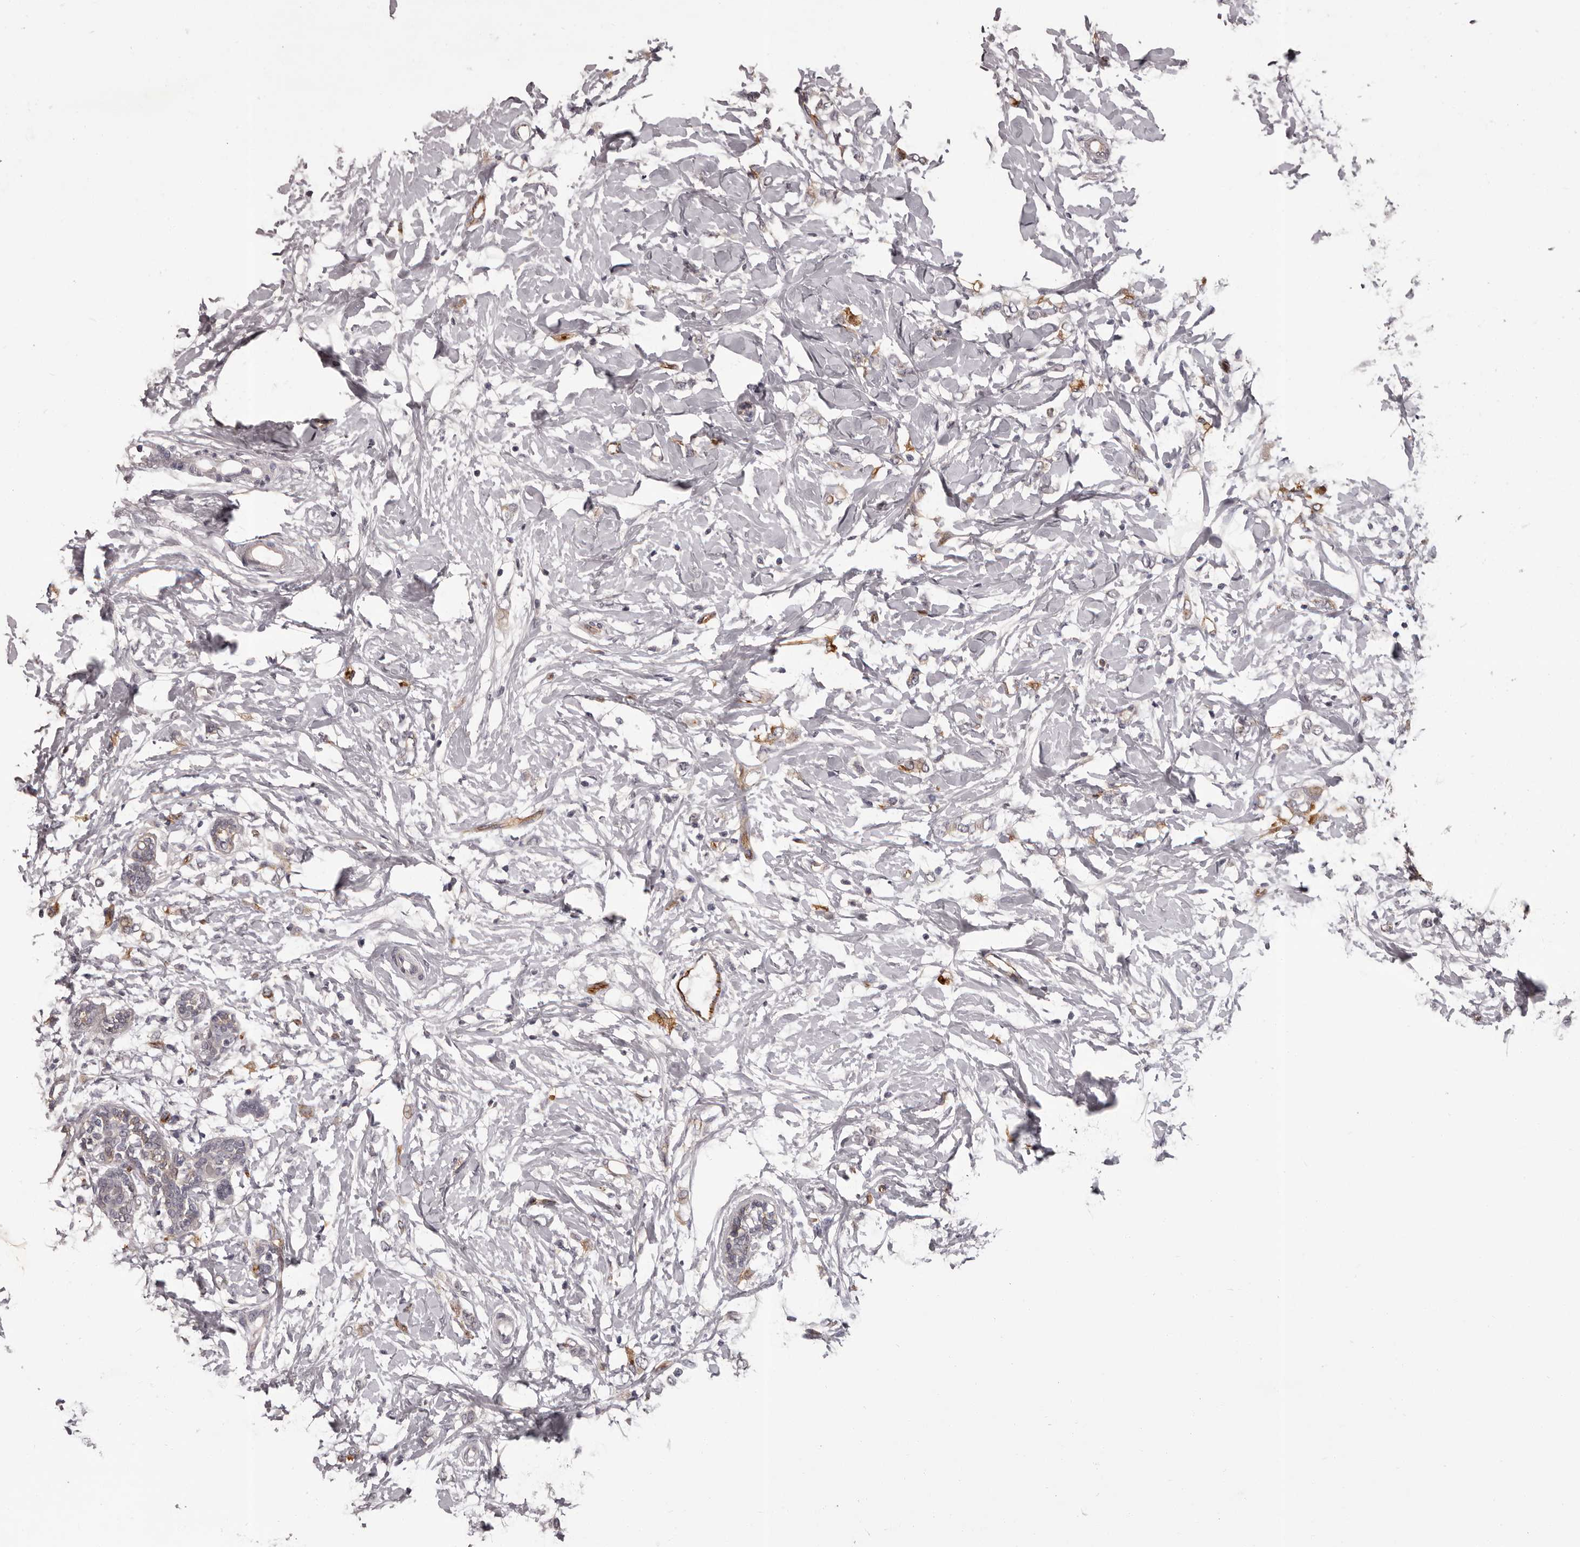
{"staining": {"intensity": "negative", "quantity": "none", "location": "none"}, "tissue": "breast cancer", "cell_type": "Tumor cells", "image_type": "cancer", "snomed": [{"axis": "morphology", "description": "Normal tissue, NOS"}, {"axis": "morphology", "description": "Lobular carcinoma"}, {"axis": "topography", "description": "Breast"}], "caption": "Tumor cells are negative for brown protein staining in breast cancer.", "gene": "GPR78", "patient": {"sex": "female", "age": 47}}